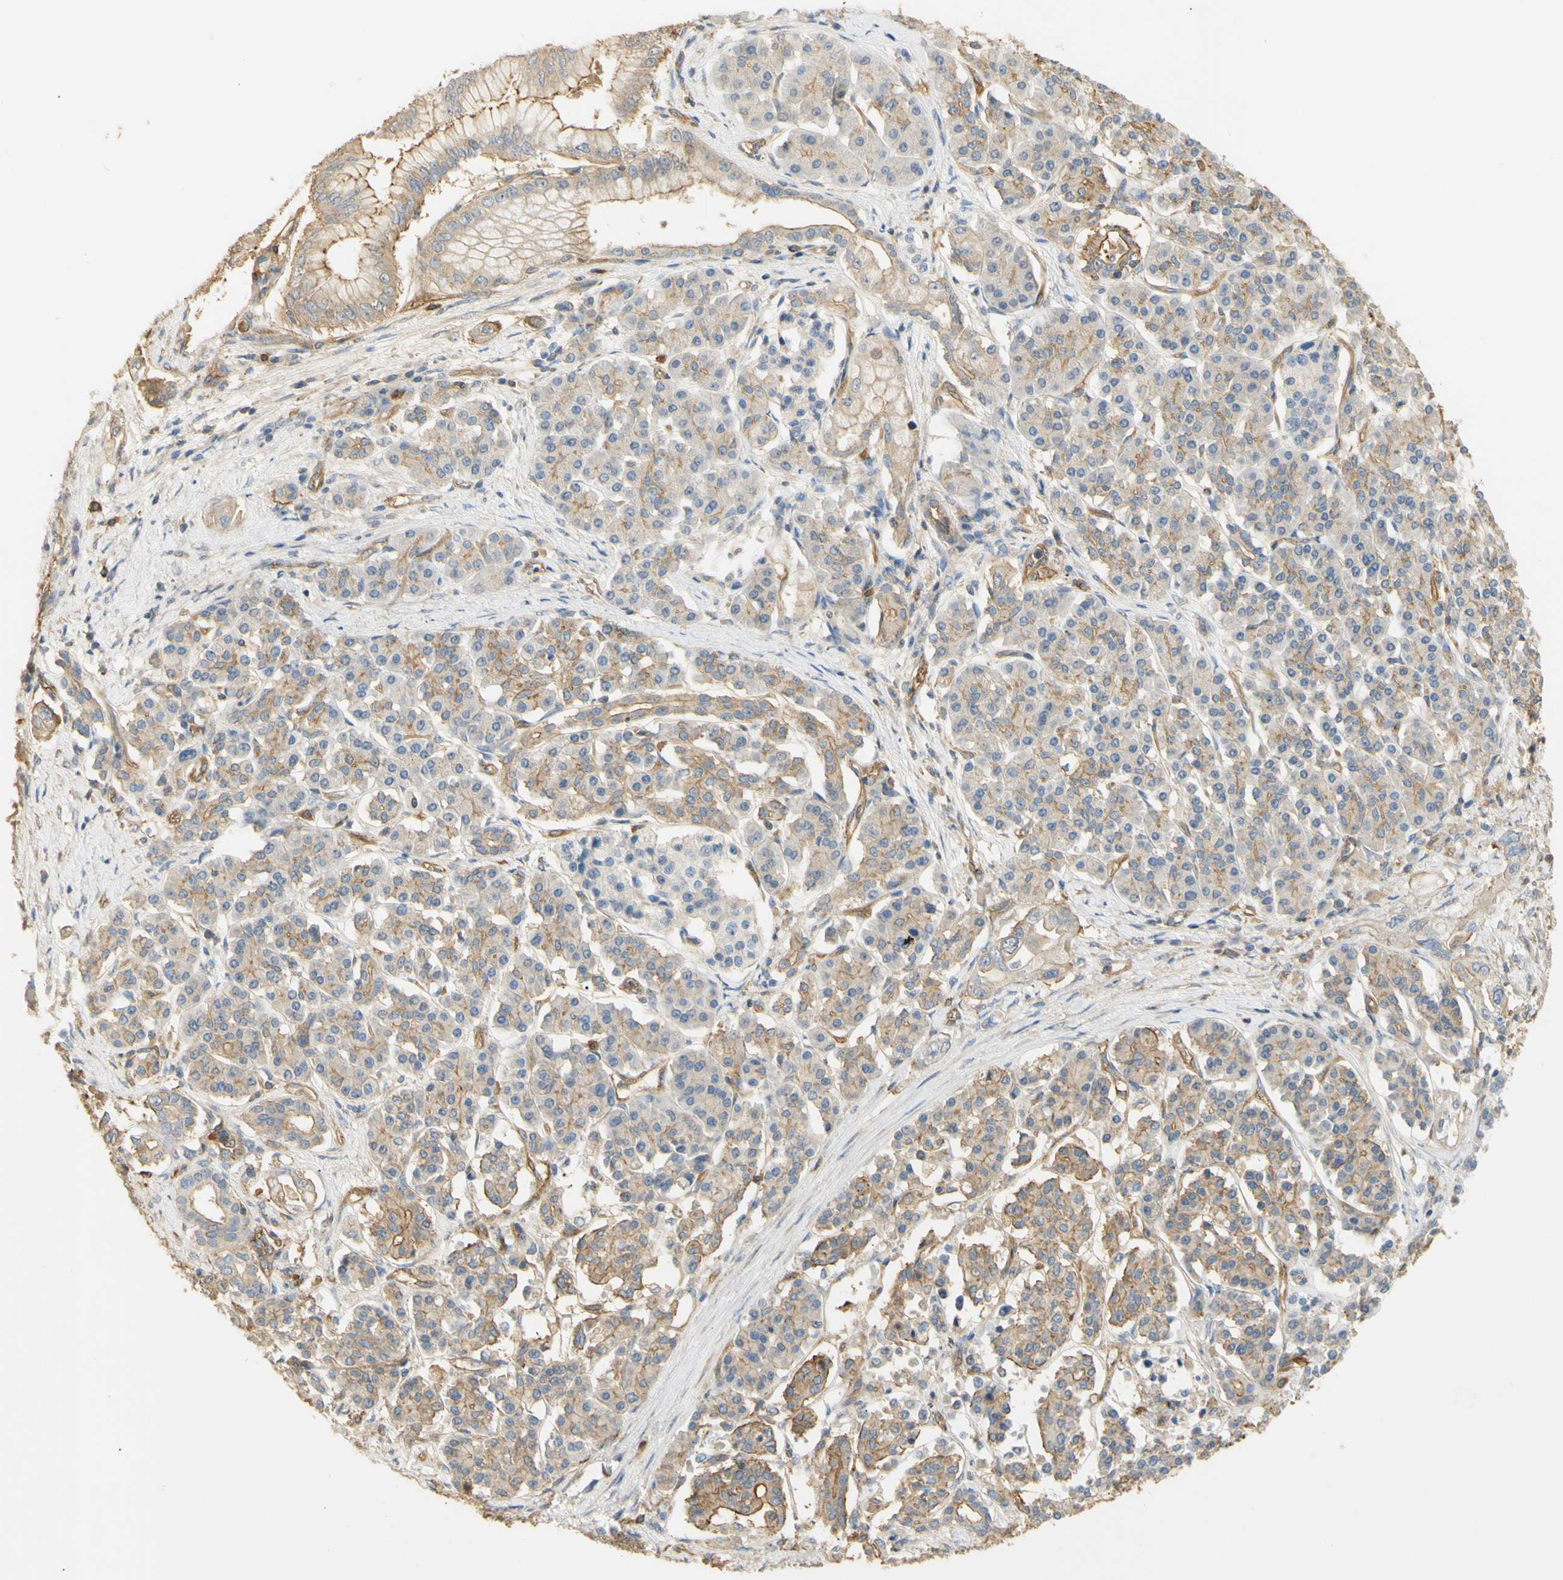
{"staining": {"intensity": "moderate", "quantity": "25%-75%", "location": "cytoplasmic/membranous"}, "tissue": "pancreatic cancer", "cell_type": "Tumor cells", "image_type": "cancer", "snomed": [{"axis": "morphology", "description": "Normal tissue, NOS"}, {"axis": "topography", "description": "Pancreas"}], "caption": "Pancreatic cancer stained with a protein marker displays moderate staining in tumor cells.", "gene": "KCNE4", "patient": {"sex": "male", "age": 42}}